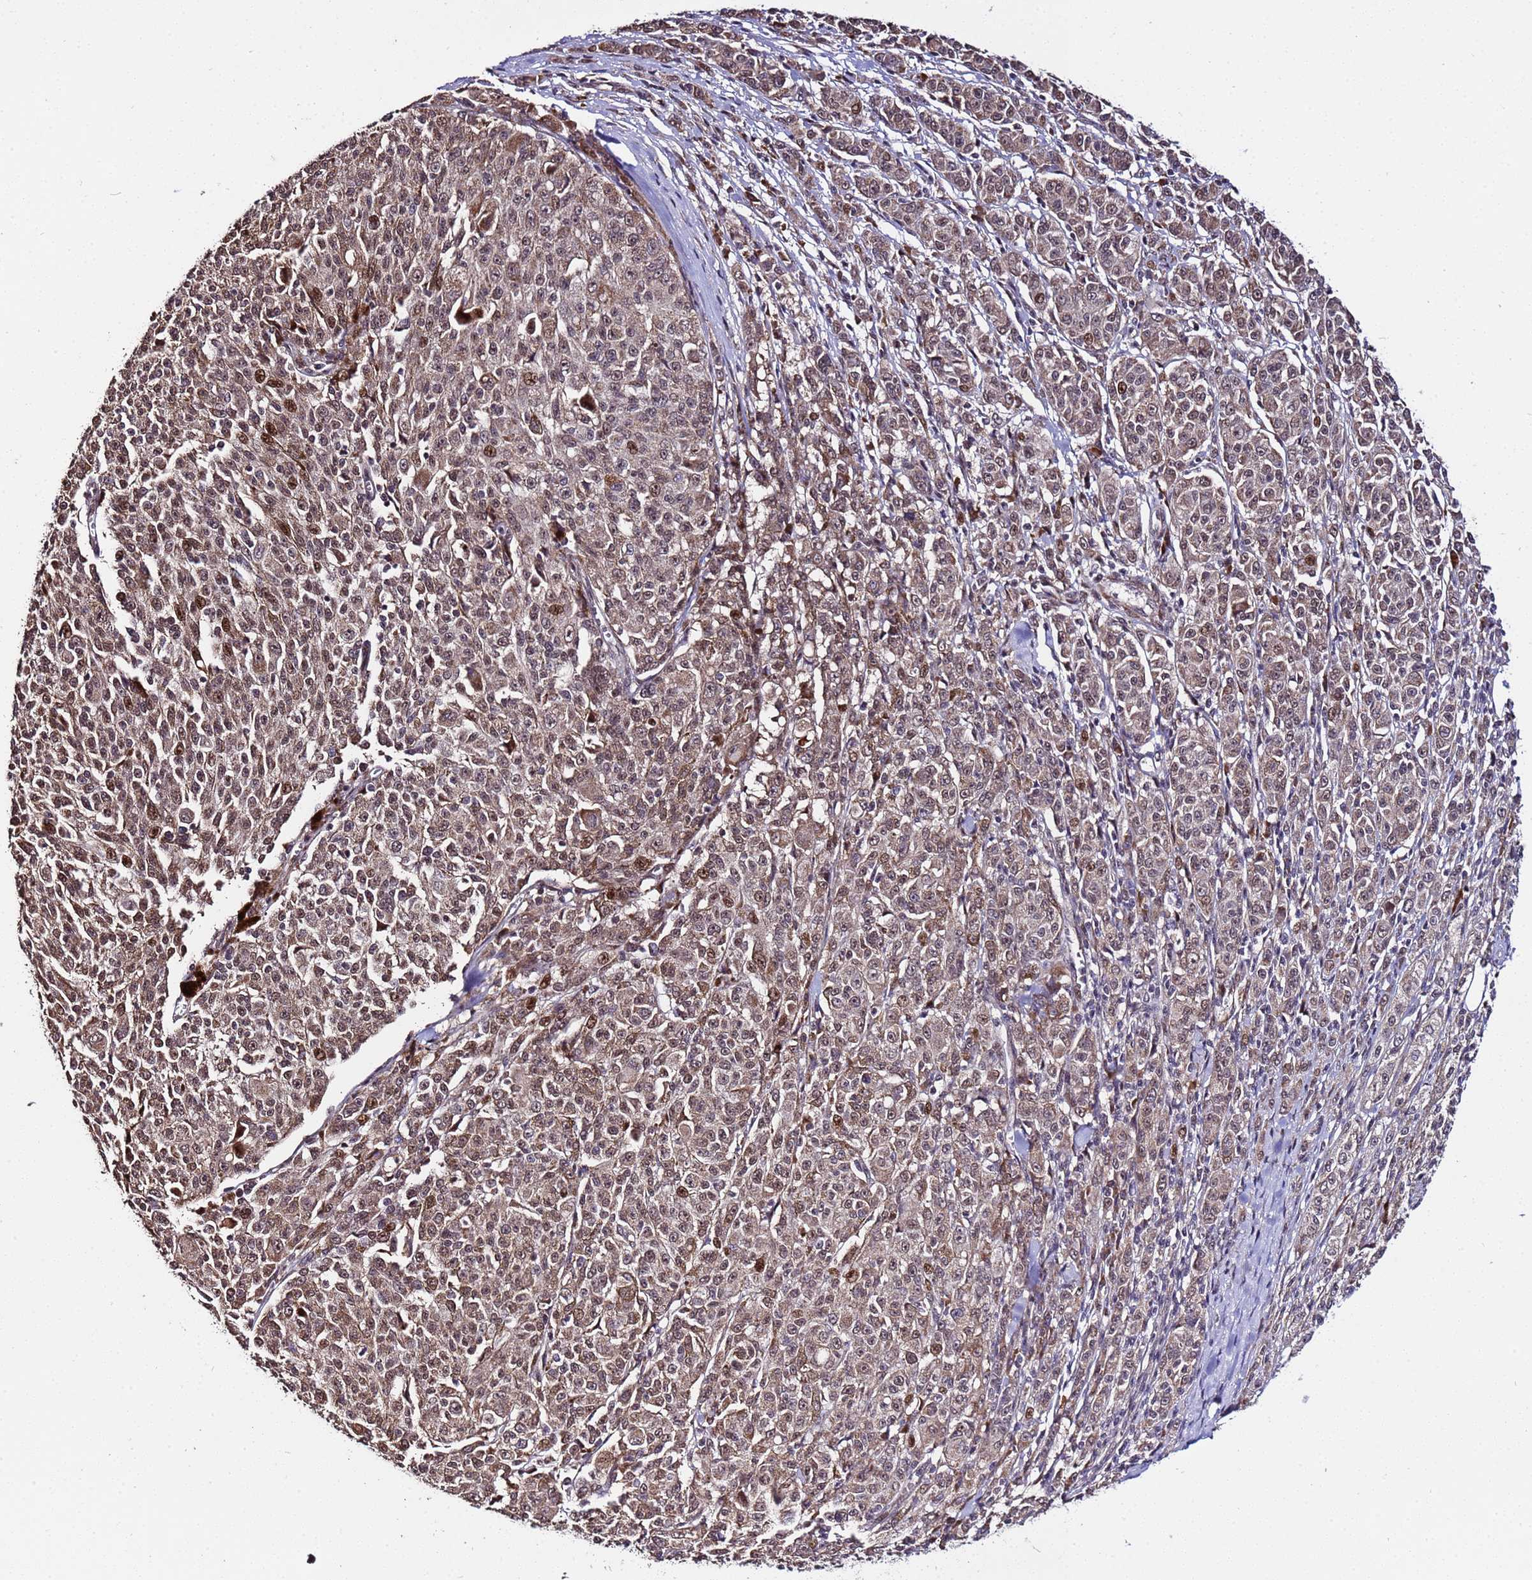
{"staining": {"intensity": "moderate", "quantity": ">75%", "location": "cytoplasmic/membranous,nuclear"}, "tissue": "melanoma", "cell_type": "Tumor cells", "image_type": "cancer", "snomed": [{"axis": "morphology", "description": "Malignant melanoma, NOS"}, {"axis": "topography", "description": "Skin"}], "caption": "Moderate cytoplasmic/membranous and nuclear protein expression is seen in about >75% of tumor cells in malignant melanoma.", "gene": "WNK4", "patient": {"sex": "female", "age": 52}}